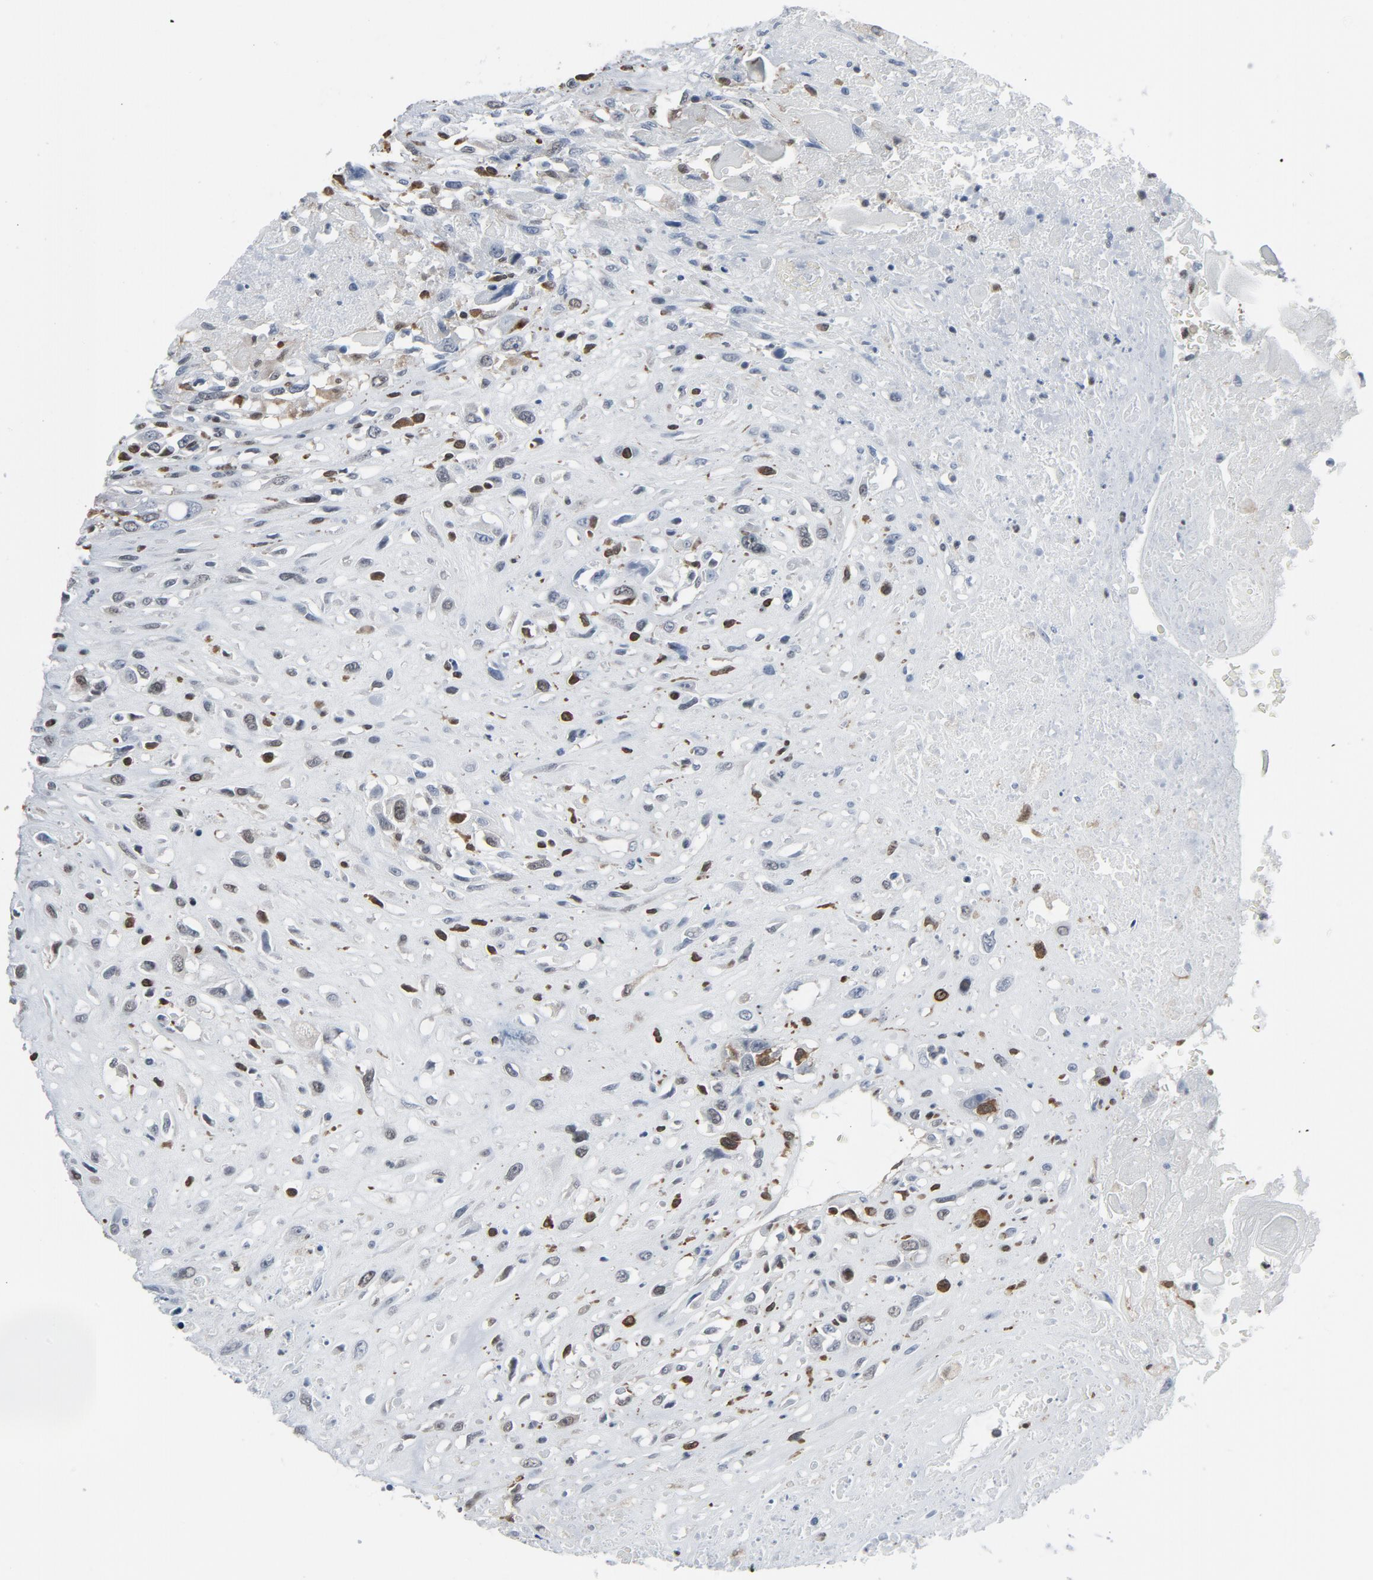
{"staining": {"intensity": "weak", "quantity": "<25%", "location": "cytoplasmic/membranous,nuclear"}, "tissue": "head and neck cancer", "cell_type": "Tumor cells", "image_type": "cancer", "snomed": [{"axis": "morphology", "description": "Necrosis, NOS"}, {"axis": "morphology", "description": "Neoplasm, malignant, NOS"}, {"axis": "topography", "description": "Salivary gland"}, {"axis": "topography", "description": "Head-Neck"}], "caption": "The photomicrograph shows no staining of tumor cells in malignant neoplasm (head and neck).", "gene": "STAT5A", "patient": {"sex": "male", "age": 43}}